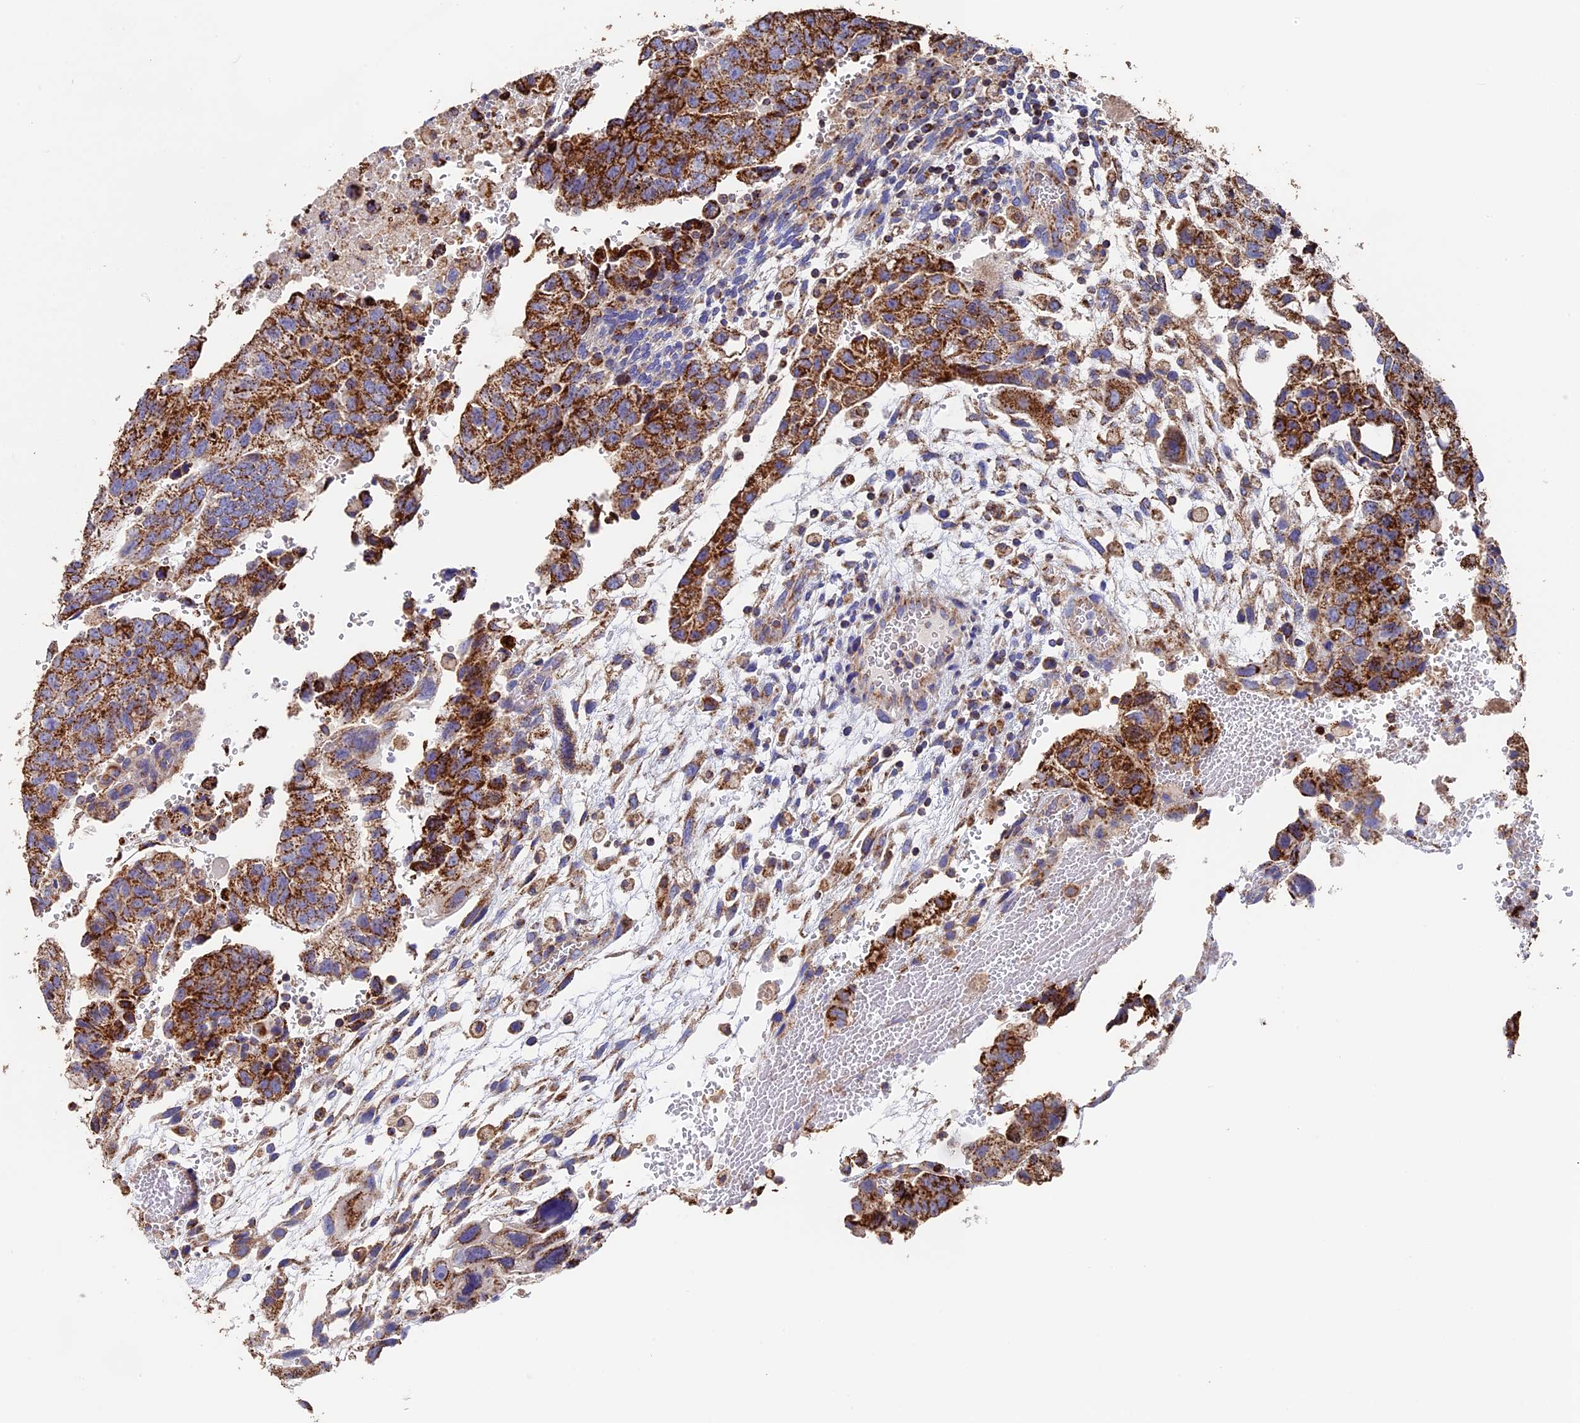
{"staining": {"intensity": "strong", "quantity": ">75%", "location": "cytoplasmic/membranous"}, "tissue": "testis cancer", "cell_type": "Tumor cells", "image_type": "cancer", "snomed": [{"axis": "morphology", "description": "Carcinoma, Embryonal, NOS"}, {"axis": "topography", "description": "Testis"}], "caption": "Immunohistochemistry (IHC) (DAB (3,3'-diaminobenzidine)) staining of human testis embryonal carcinoma demonstrates strong cytoplasmic/membranous protein positivity in approximately >75% of tumor cells. The staining was performed using DAB (3,3'-diaminobenzidine), with brown indicating positive protein expression. Nuclei are stained blue with hematoxylin.", "gene": "ADAT1", "patient": {"sex": "male", "age": 36}}